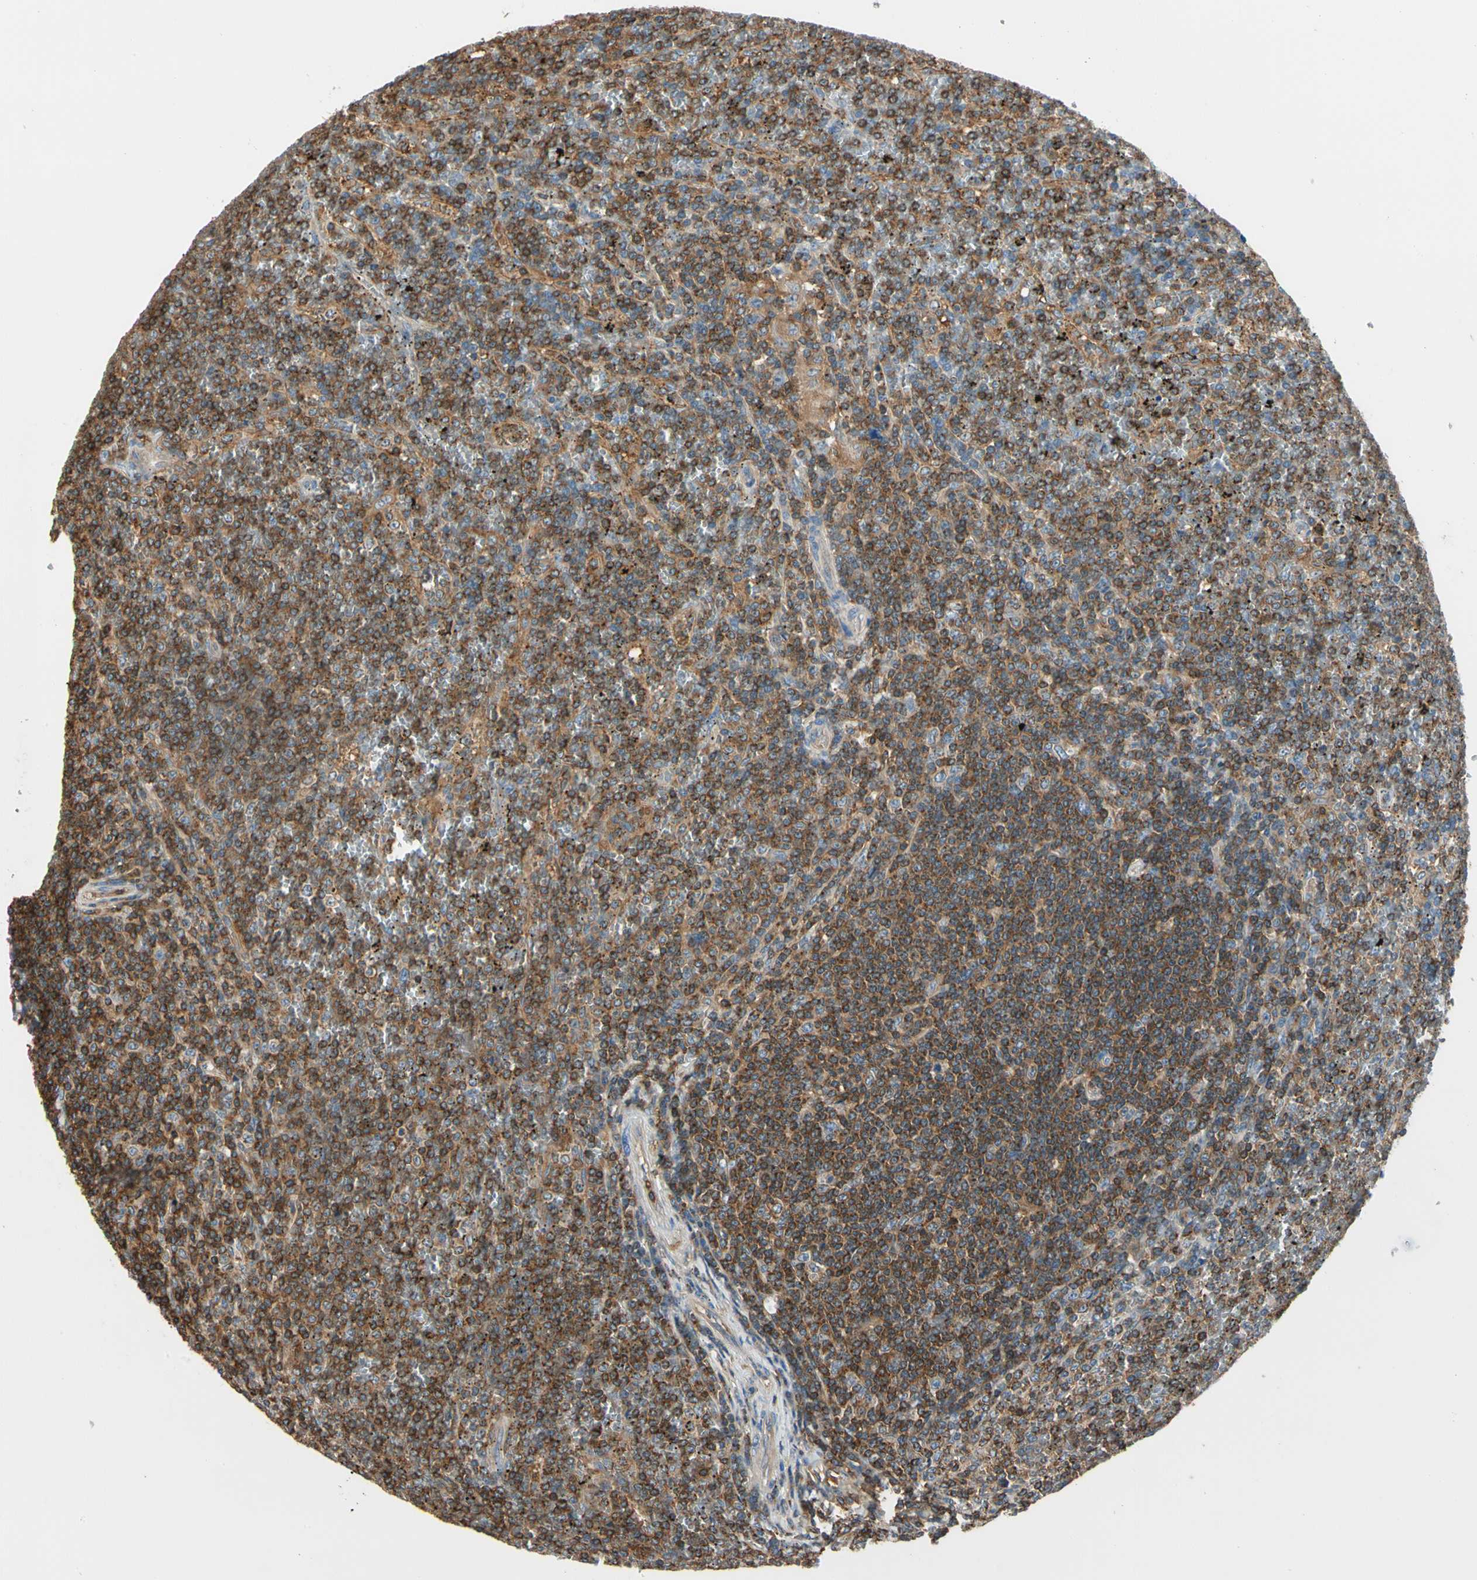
{"staining": {"intensity": "strong", "quantity": ">75%", "location": "cytoplasmic/membranous"}, "tissue": "lymphoma", "cell_type": "Tumor cells", "image_type": "cancer", "snomed": [{"axis": "morphology", "description": "Malignant lymphoma, non-Hodgkin's type, Low grade"}, {"axis": "topography", "description": "Spleen"}], "caption": "DAB immunohistochemical staining of malignant lymphoma, non-Hodgkin's type (low-grade) reveals strong cytoplasmic/membranous protein staining in about >75% of tumor cells.", "gene": "CAPZA2", "patient": {"sex": "female", "age": 19}}